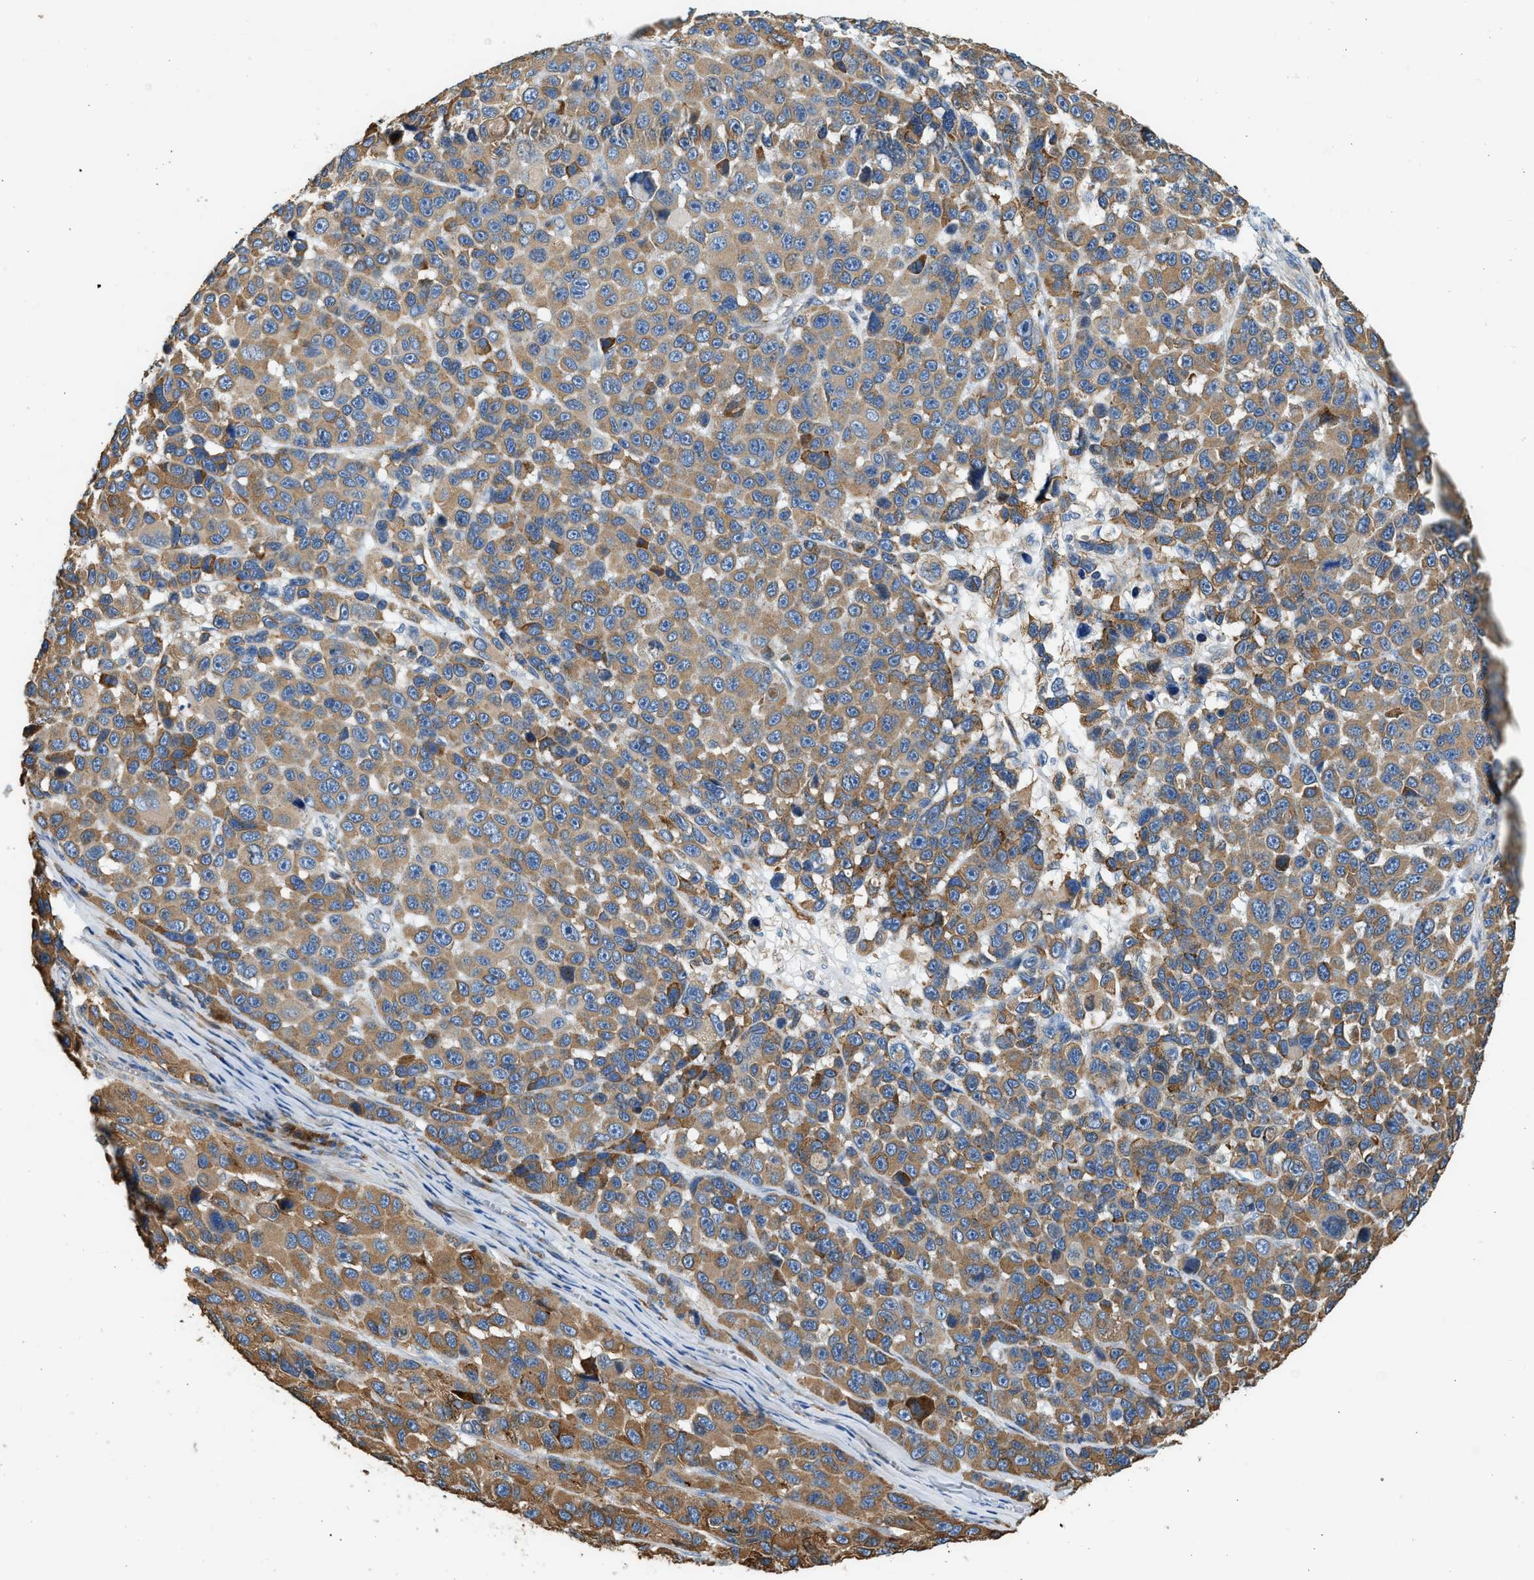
{"staining": {"intensity": "moderate", "quantity": ">75%", "location": "cytoplasmic/membranous"}, "tissue": "melanoma", "cell_type": "Tumor cells", "image_type": "cancer", "snomed": [{"axis": "morphology", "description": "Malignant melanoma, NOS"}, {"axis": "topography", "description": "Skin"}], "caption": "This image displays melanoma stained with IHC to label a protein in brown. The cytoplasmic/membranous of tumor cells show moderate positivity for the protein. Nuclei are counter-stained blue.", "gene": "CNTN6", "patient": {"sex": "male", "age": 53}}